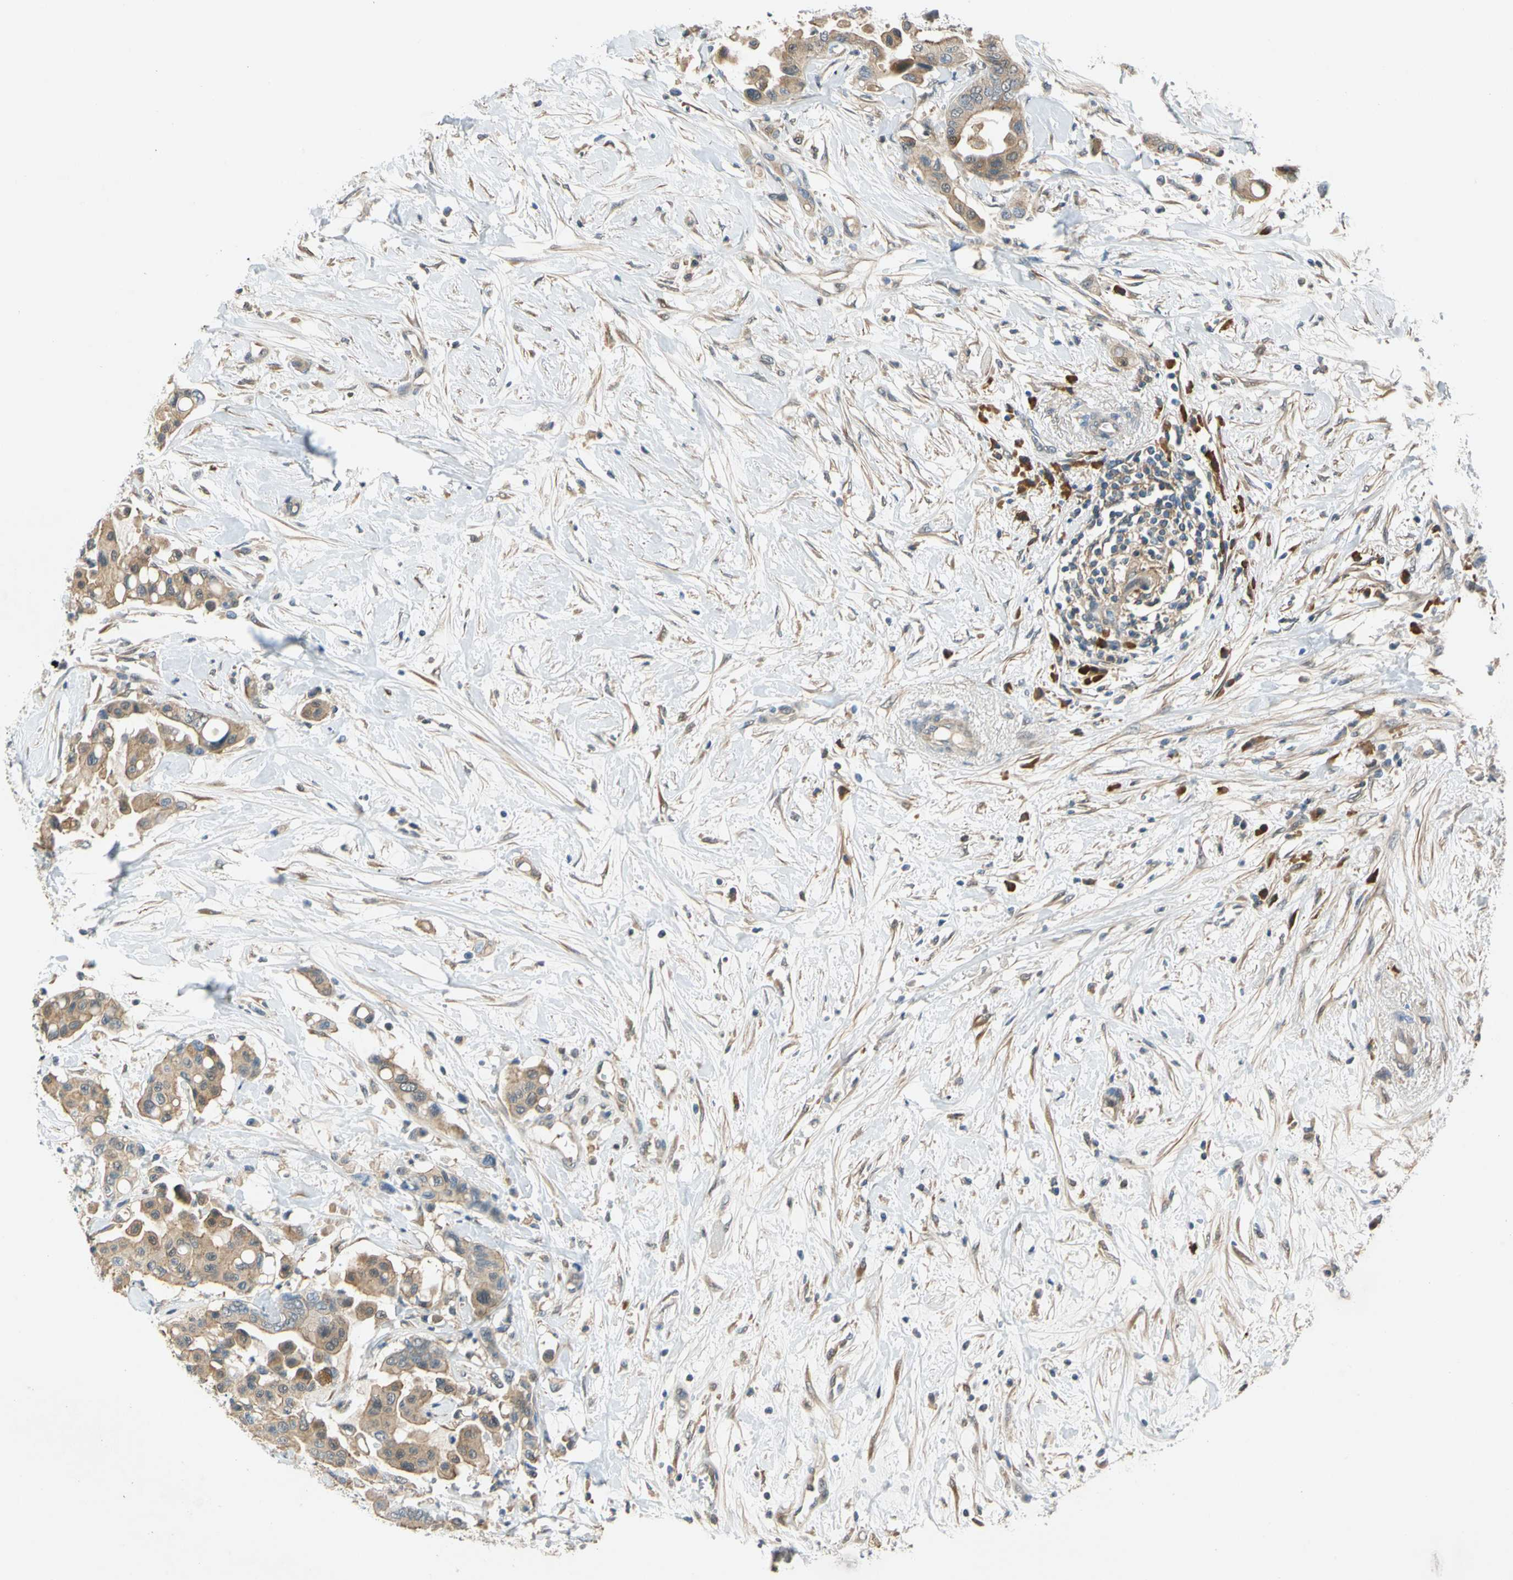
{"staining": {"intensity": "moderate", "quantity": ">75%", "location": "cytoplasmic/membranous"}, "tissue": "colorectal cancer", "cell_type": "Tumor cells", "image_type": "cancer", "snomed": [{"axis": "morphology", "description": "Normal tissue, NOS"}, {"axis": "morphology", "description": "Adenocarcinoma, NOS"}, {"axis": "topography", "description": "Colon"}], "caption": "Immunohistochemical staining of colorectal cancer reveals moderate cytoplasmic/membranous protein expression in approximately >75% of tumor cells.", "gene": "WIPI1", "patient": {"sex": "male", "age": 82}}